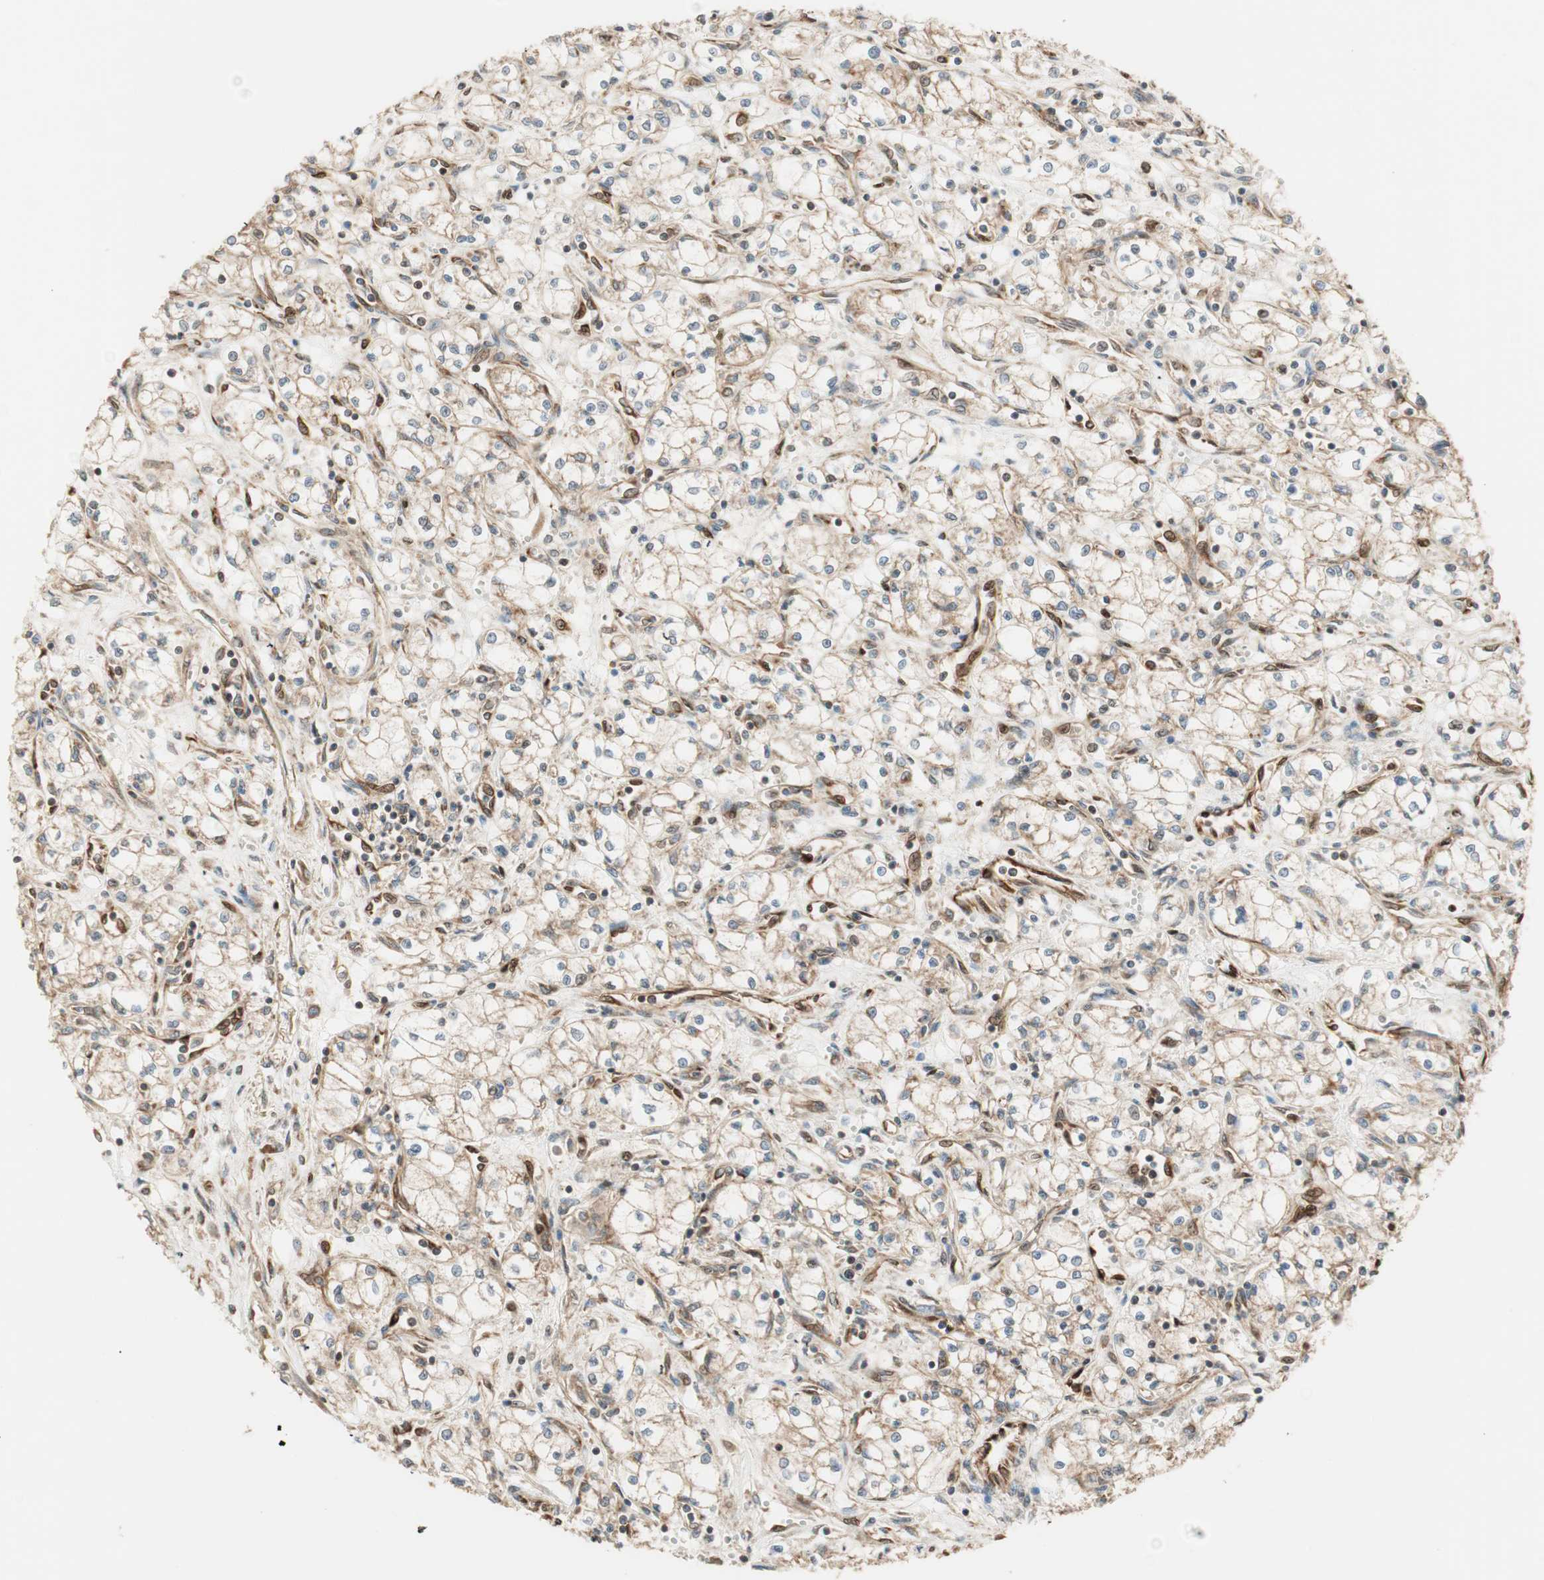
{"staining": {"intensity": "weak", "quantity": ">75%", "location": "cytoplasmic/membranous"}, "tissue": "renal cancer", "cell_type": "Tumor cells", "image_type": "cancer", "snomed": [{"axis": "morphology", "description": "Normal tissue, NOS"}, {"axis": "morphology", "description": "Adenocarcinoma, NOS"}, {"axis": "topography", "description": "Kidney"}], "caption": "This image displays adenocarcinoma (renal) stained with IHC to label a protein in brown. The cytoplasmic/membranous of tumor cells show weak positivity for the protein. Nuclei are counter-stained blue.", "gene": "CTTNBP2NL", "patient": {"sex": "male", "age": 59}}